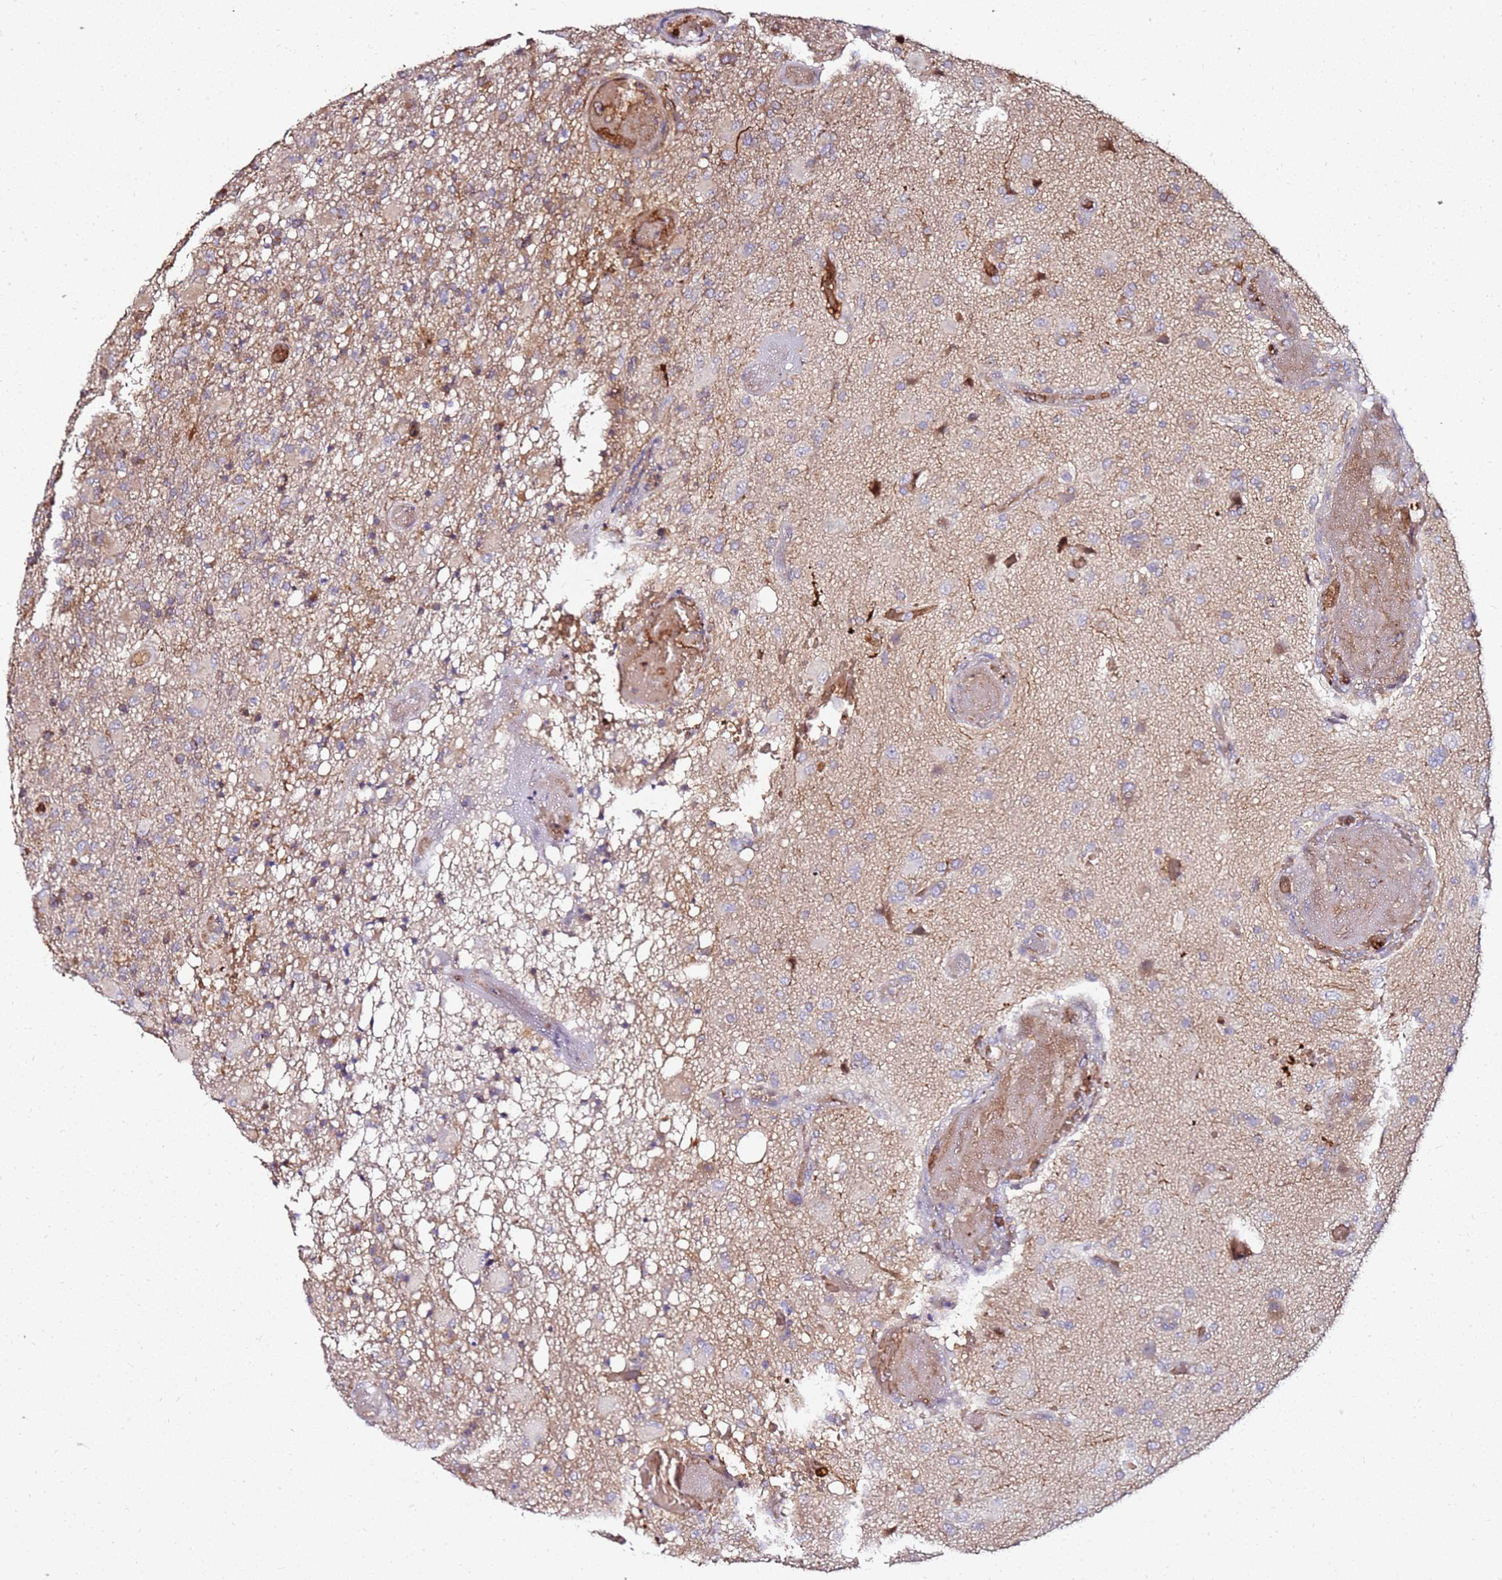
{"staining": {"intensity": "negative", "quantity": "none", "location": "none"}, "tissue": "glioma", "cell_type": "Tumor cells", "image_type": "cancer", "snomed": [{"axis": "morphology", "description": "Glioma, malignant, High grade"}, {"axis": "topography", "description": "Brain"}], "caption": "This is an immunohistochemistry image of human malignant high-grade glioma. There is no staining in tumor cells.", "gene": "RNF11", "patient": {"sex": "female", "age": 74}}